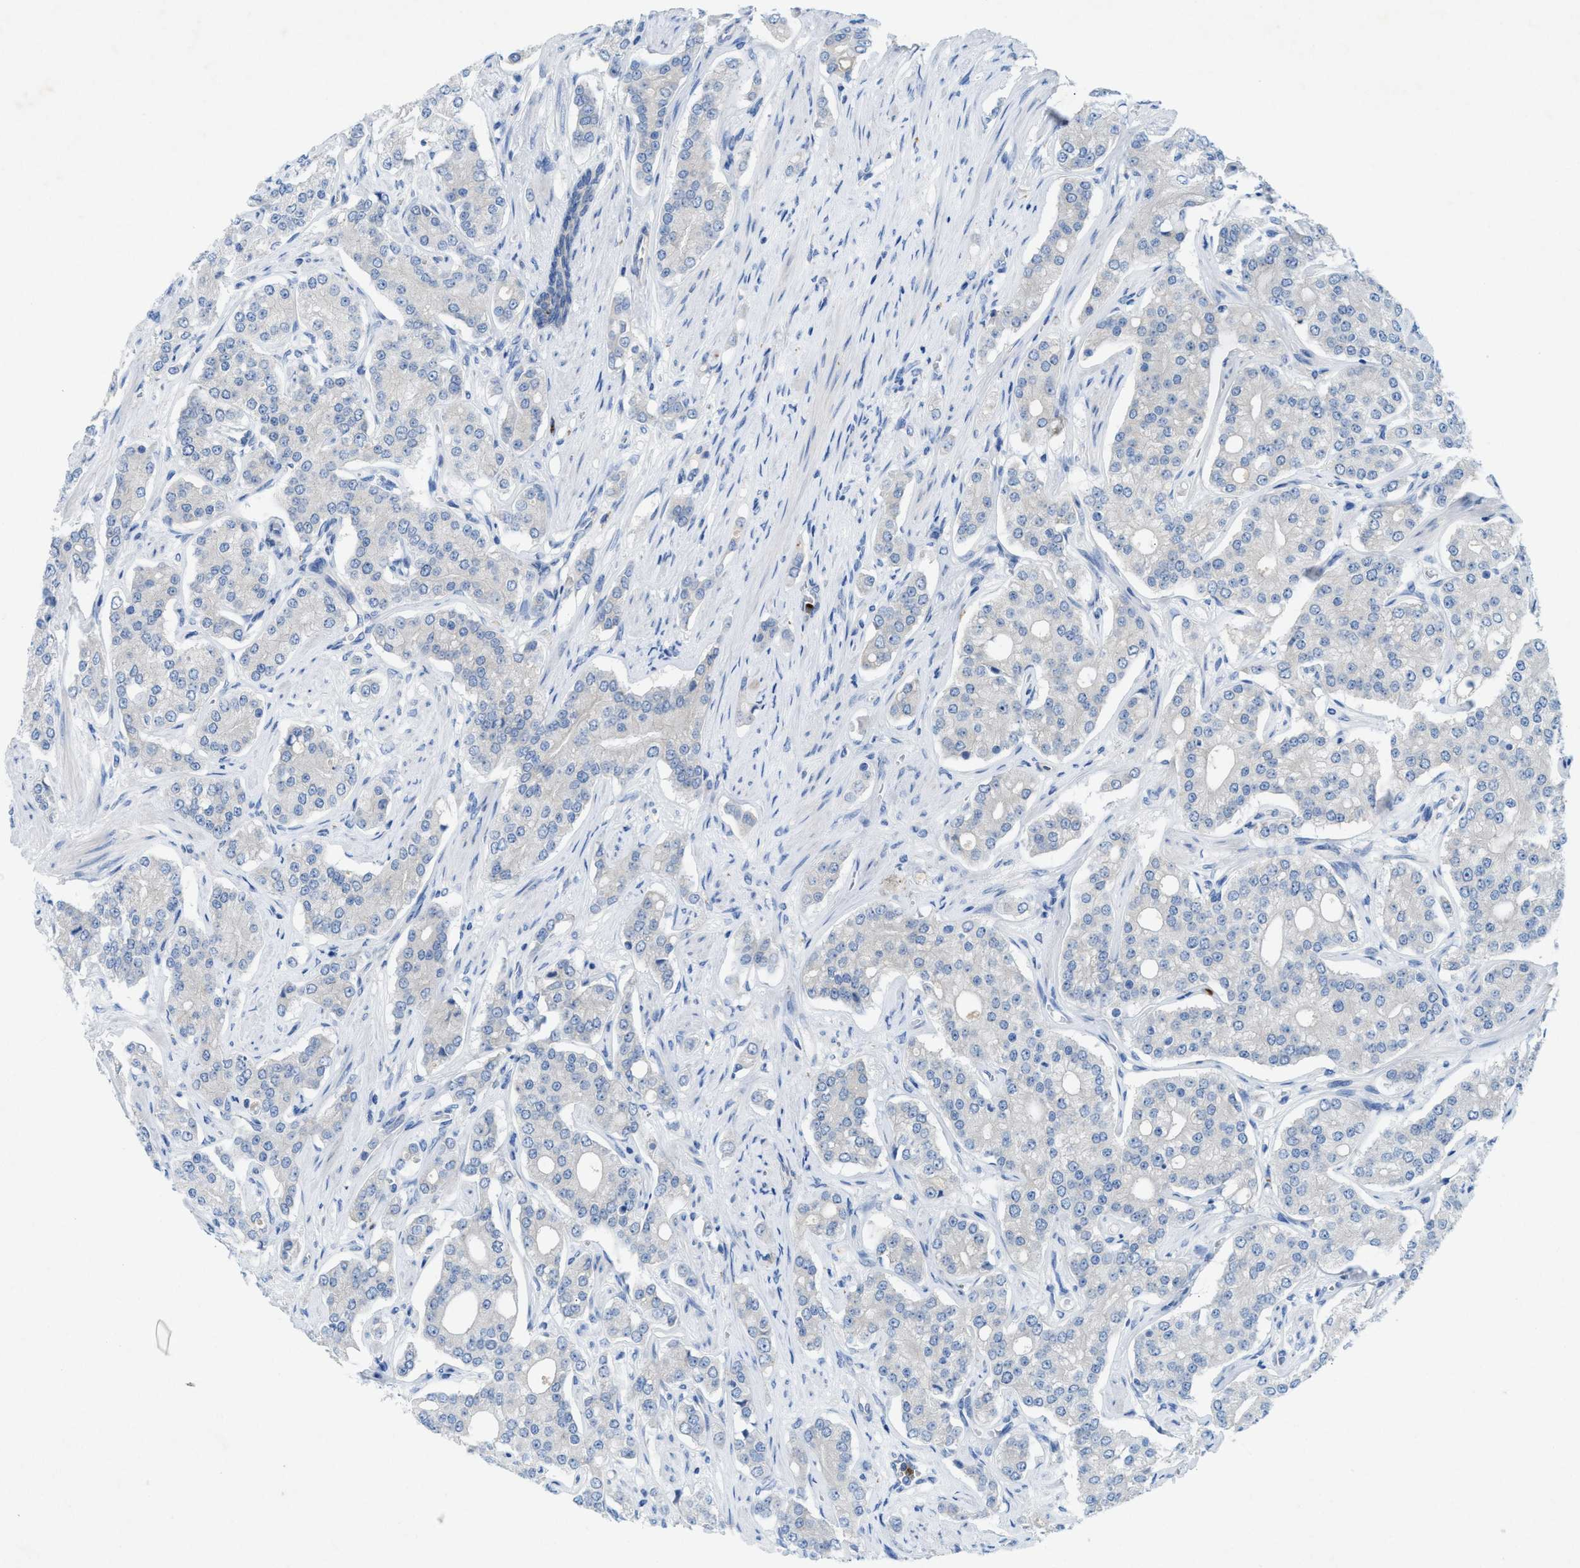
{"staining": {"intensity": "negative", "quantity": "none", "location": "none"}, "tissue": "prostate cancer", "cell_type": "Tumor cells", "image_type": "cancer", "snomed": [{"axis": "morphology", "description": "Adenocarcinoma, High grade"}, {"axis": "topography", "description": "Prostate"}], "caption": "A micrograph of prostate adenocarcinoma (high-grade) stained for a protein demonstrates no brown staining in tumor cells.", "gene": "CMTM1", "patient": {"sex": "male", "age": 71}}